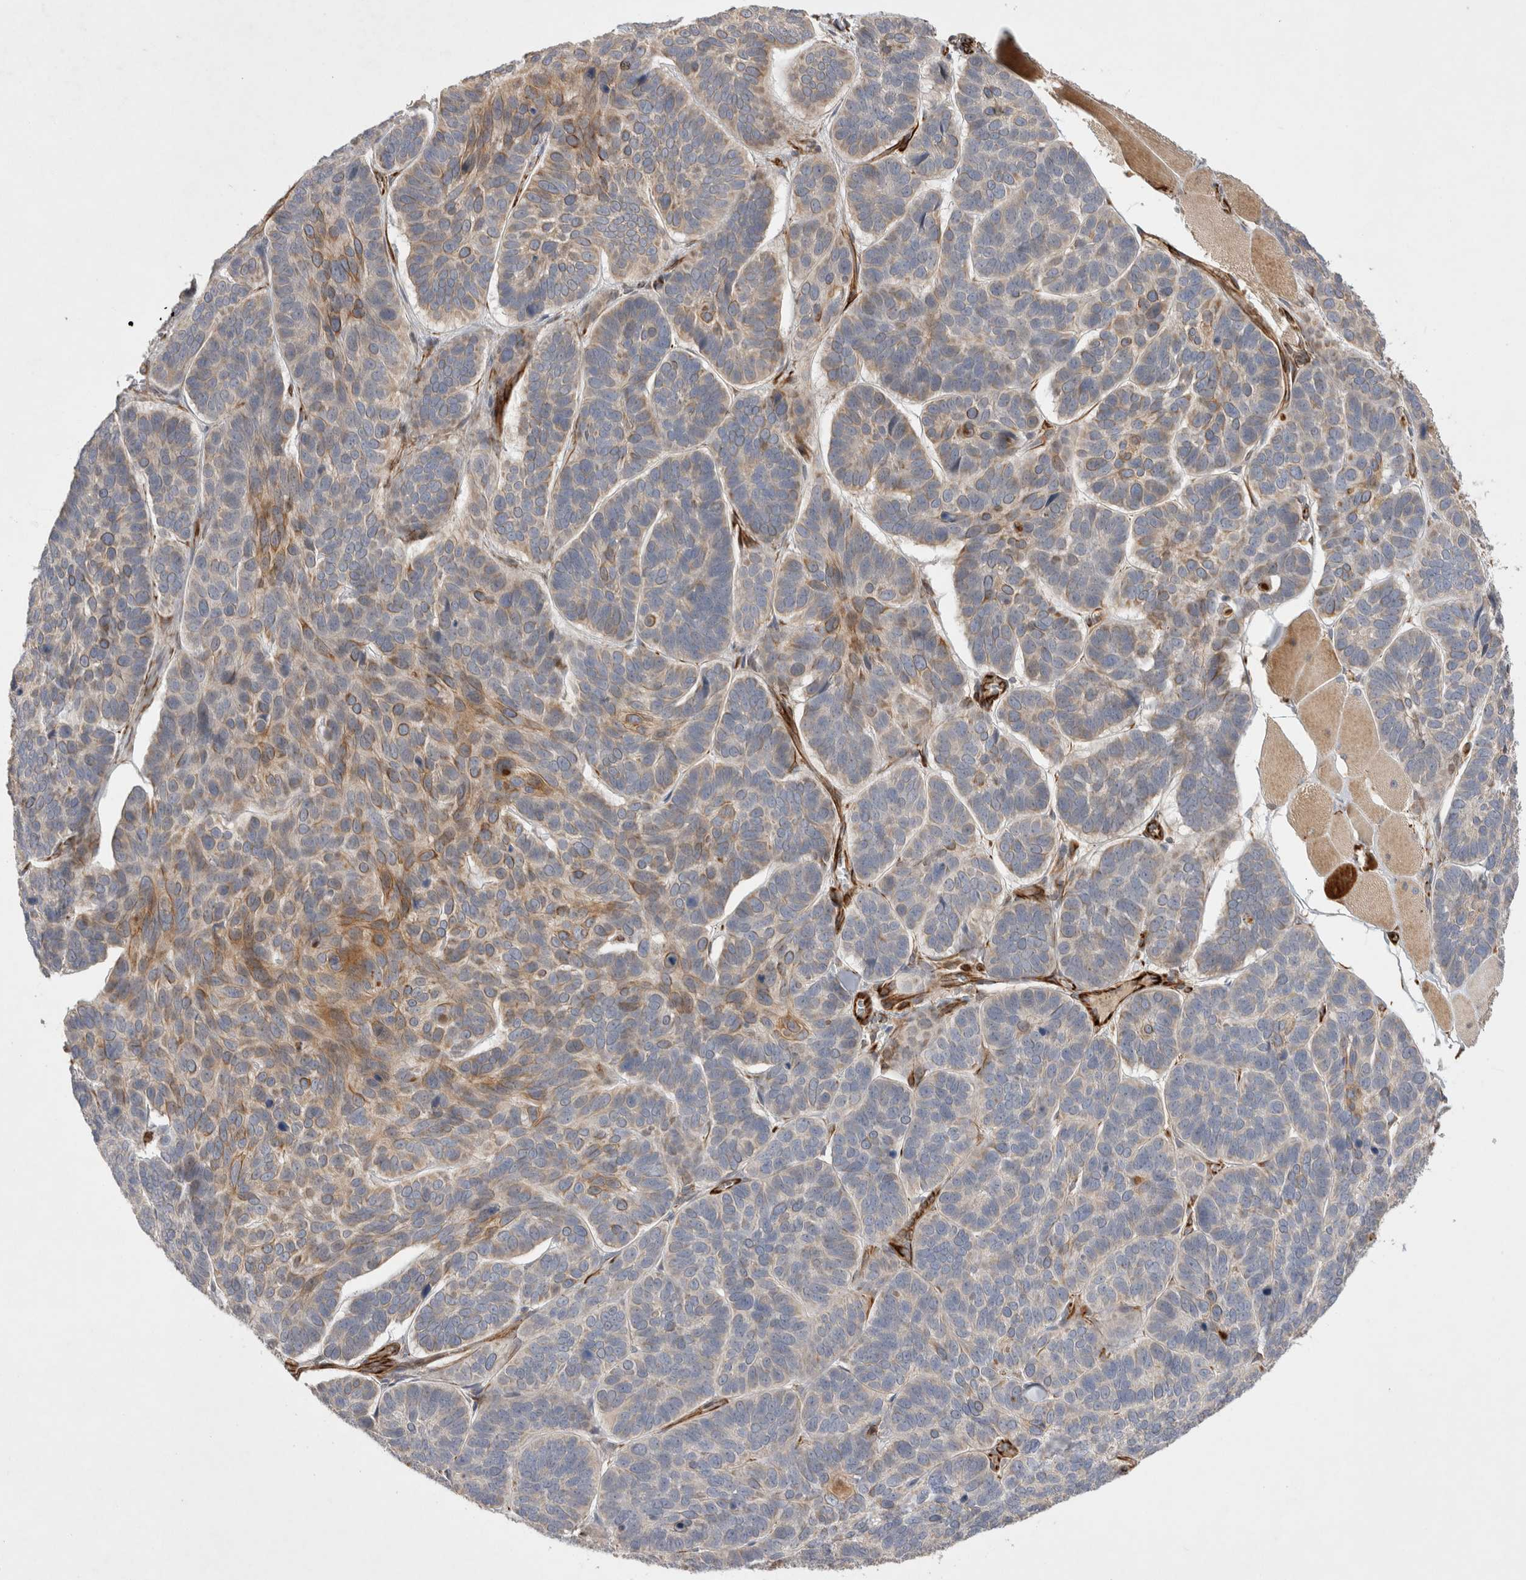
{"staining": {"intensity": "moderate", "quantity": "<25%", "location": "cytoplasmic/membranous"}, "tissue": "skin cancer", "cell_type": "Tumor cells", "image_type": "cancer", "snomed": [{"axis": "morphology", "description": "Basal cell carcinoma"}, {"axis": "topography", "description": "Skin"}], "caption": "A high-resolution histopathology image shows immunohistochemistry (IHC) staining of skin cancer, which reveals moderate cytoplasmic/membranous expression in about <25% of tumor cells.", "gene": "NMU", "patient": {"sex": "male", "age": 62}}